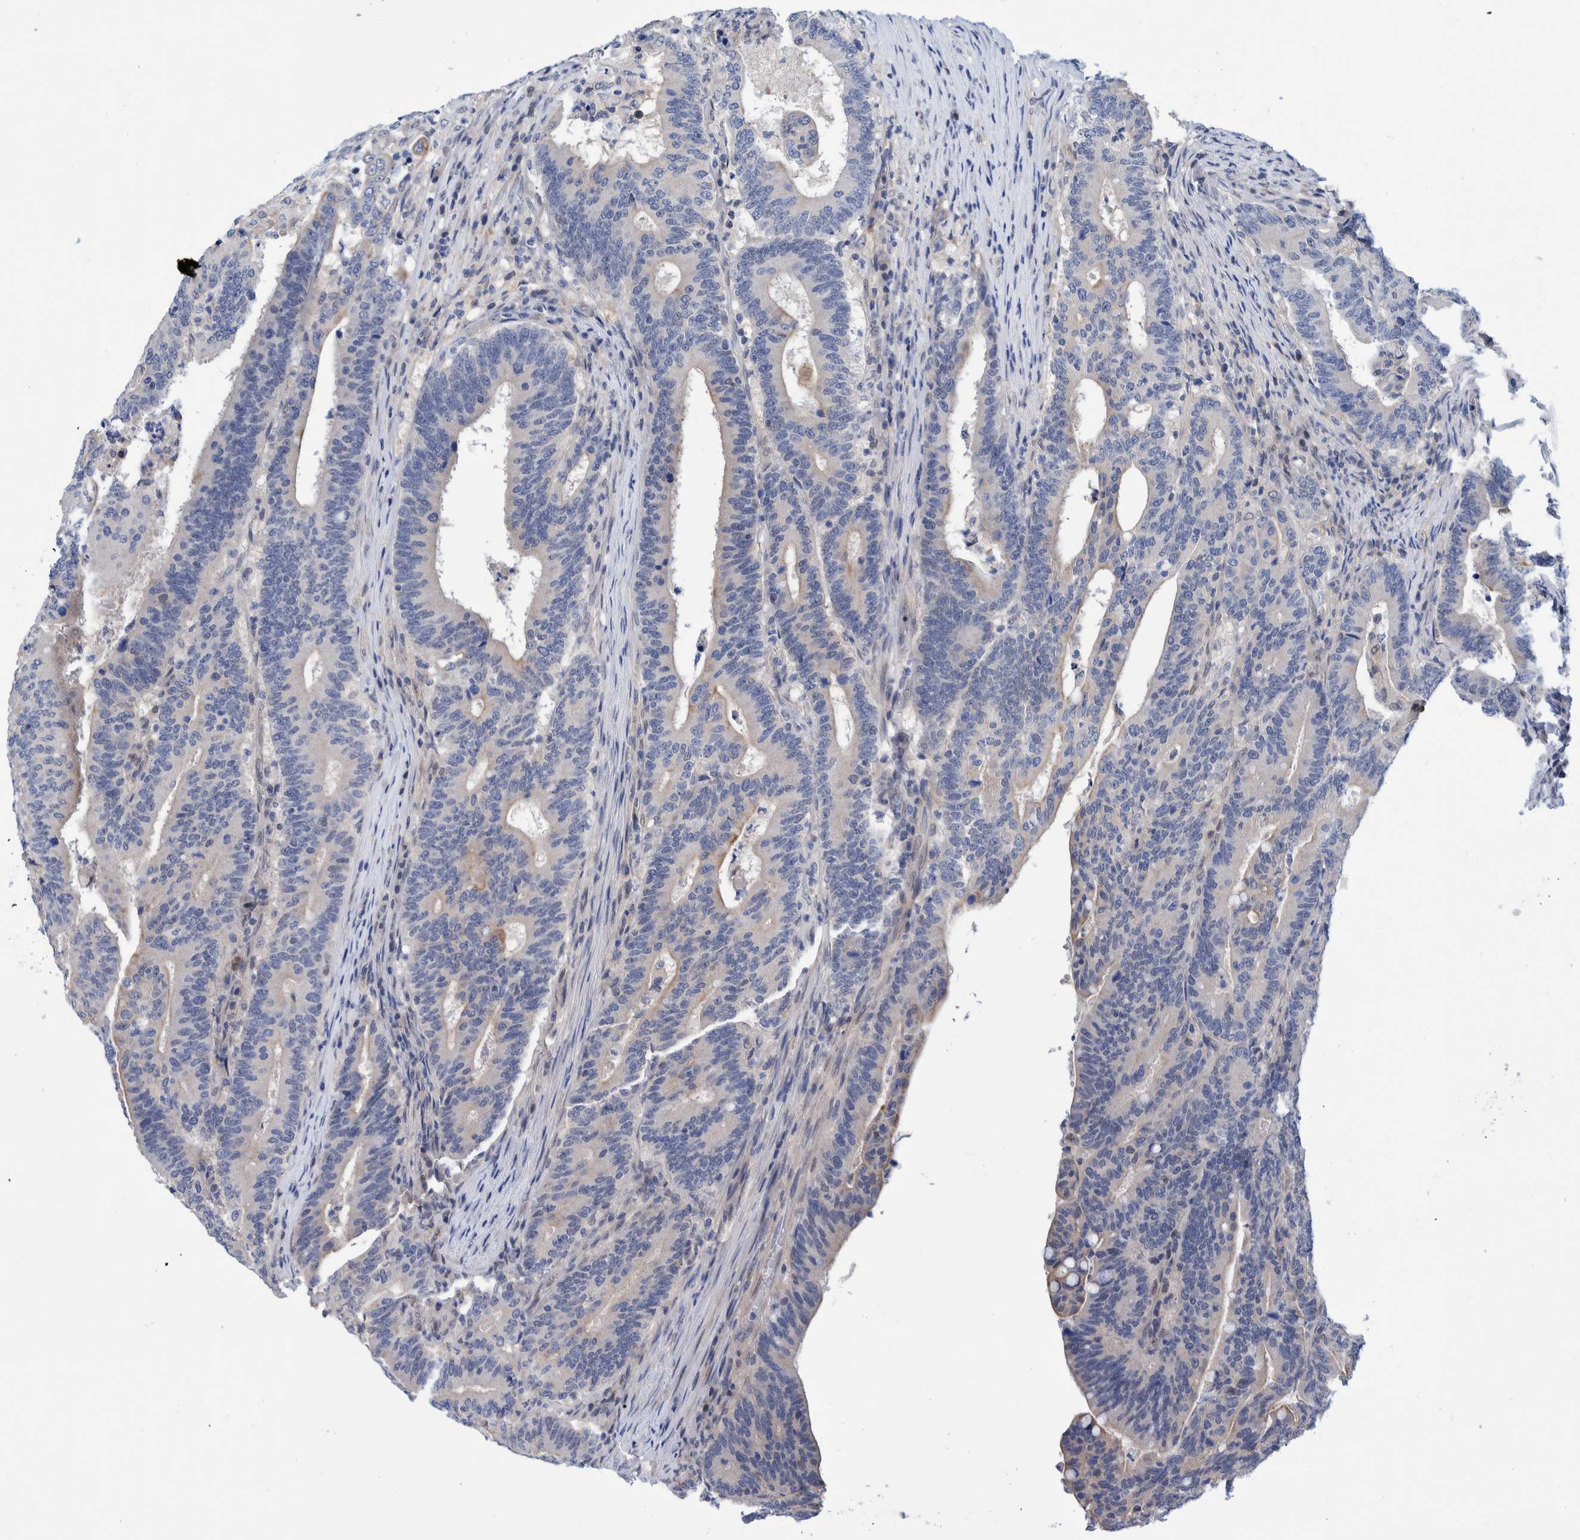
{"staining": {"intensity": "negative", "quantity": "none", "location": "none"}, "tissue": "colorectal cancer", "cell_type": "Tumor cells", "image_type": "cancer", "snomed": [{"axis": "morphology", "description": "Adenocarcinoma, NOS"}, {"axis": "topography", "description": "Colon"}], "caption": "Immunohistochemical staining of human colorectal cancer demonstrates no significant expression in tumor cells.", "gene": "PFAS", "patient": {"sex": "female", "age": 66}}